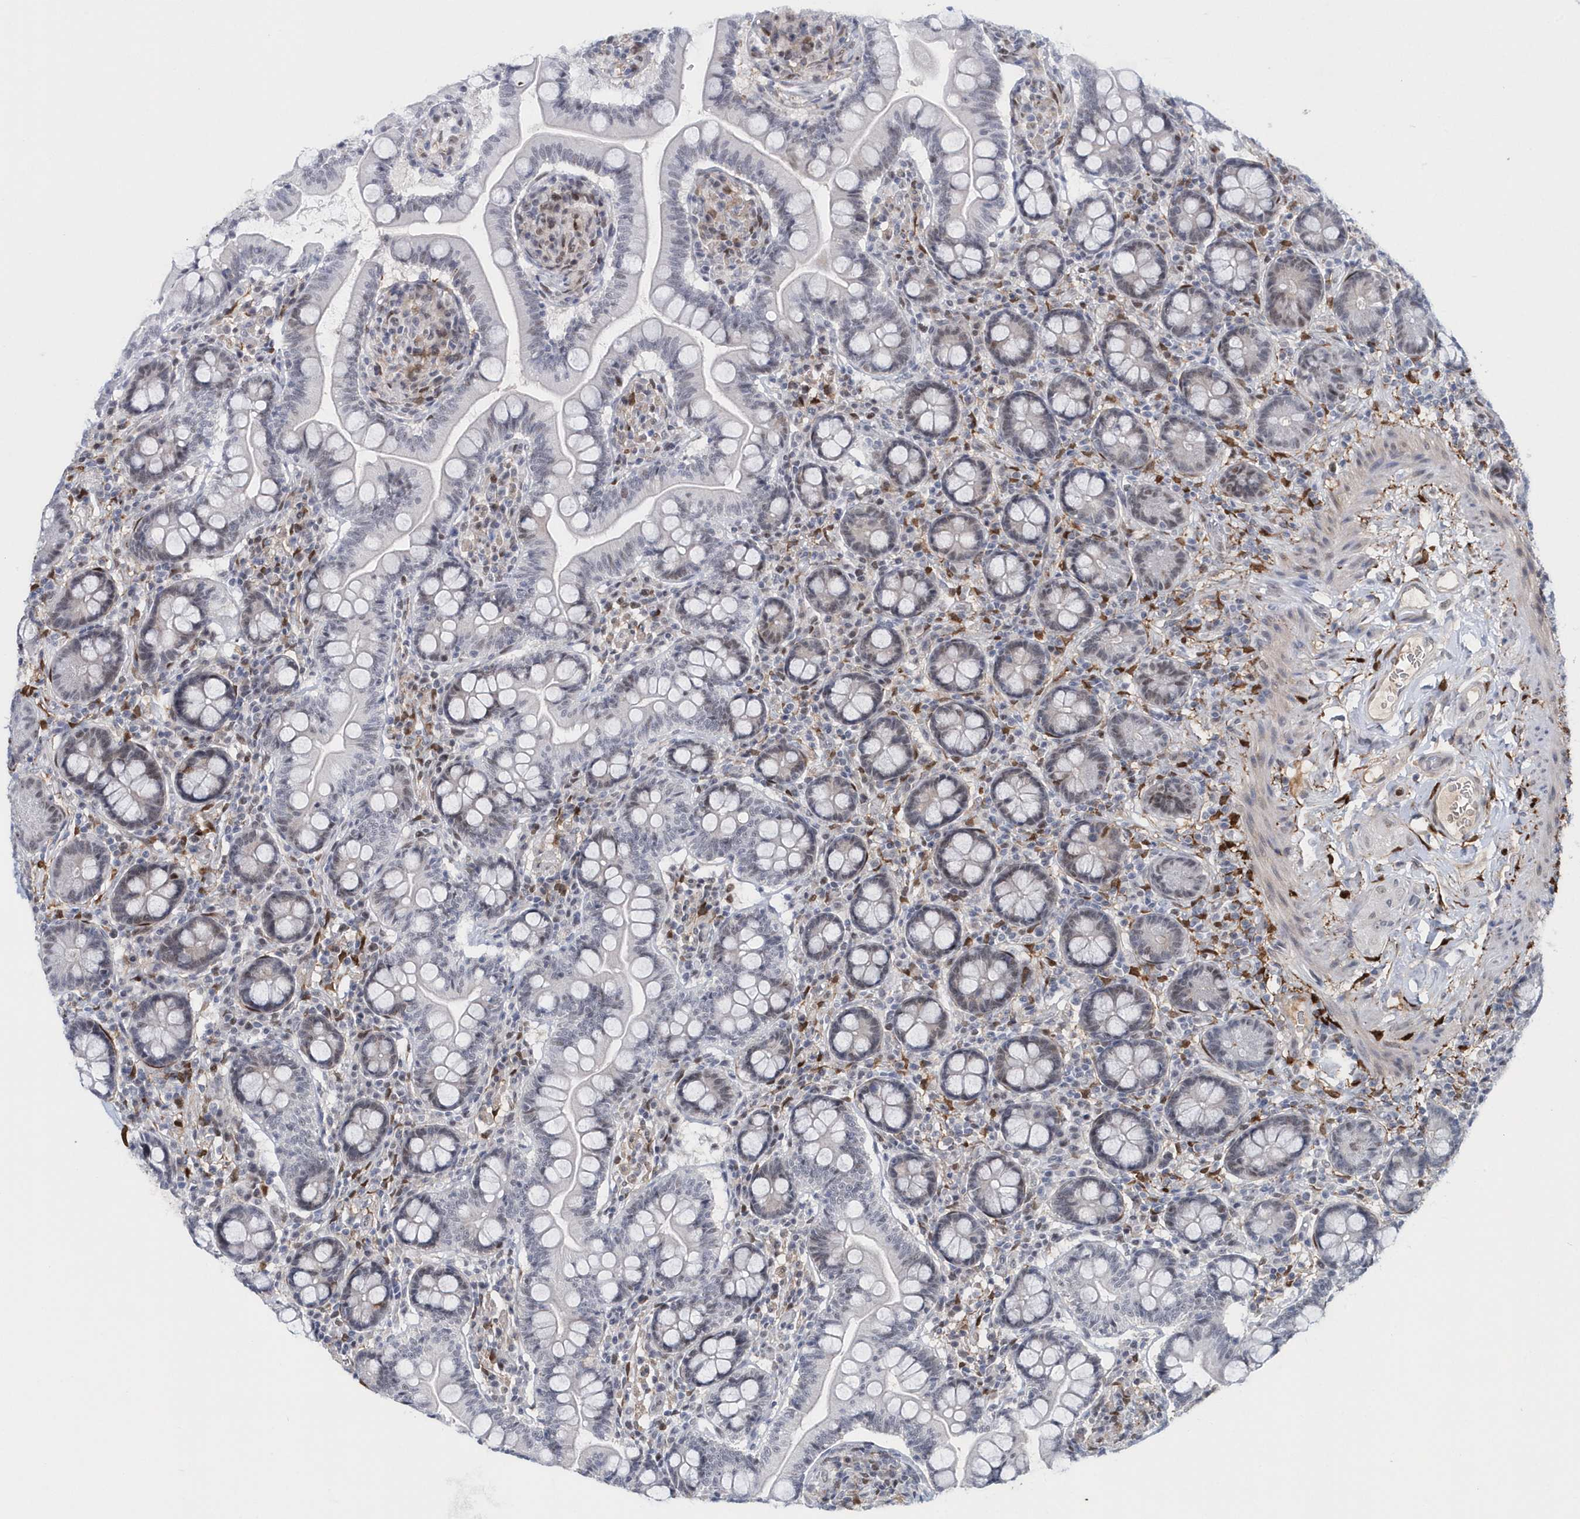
{"staining": {"intensity": "weak", "quantity": "25%-75%", "location": "cytoplasmic/membranous,nuclear"}, "tissue": "small intestine", "cell_type": "Glandular cells", "image_type": "normal", "snomed": [{"axis": "morphology", "description": "Normal tissue, NOS"}, {"axis": "topography", "description": "Small intestine"}], "caption": "This is a photomicrograph of immunohistochemistry (IHC) staining of benign small intestine, which shows weak expression in the cytoplasmic/membranous,nuclear of glandular cells.", "gene": "ASCL4", "patient": {"sex": "female", "age": 64}}